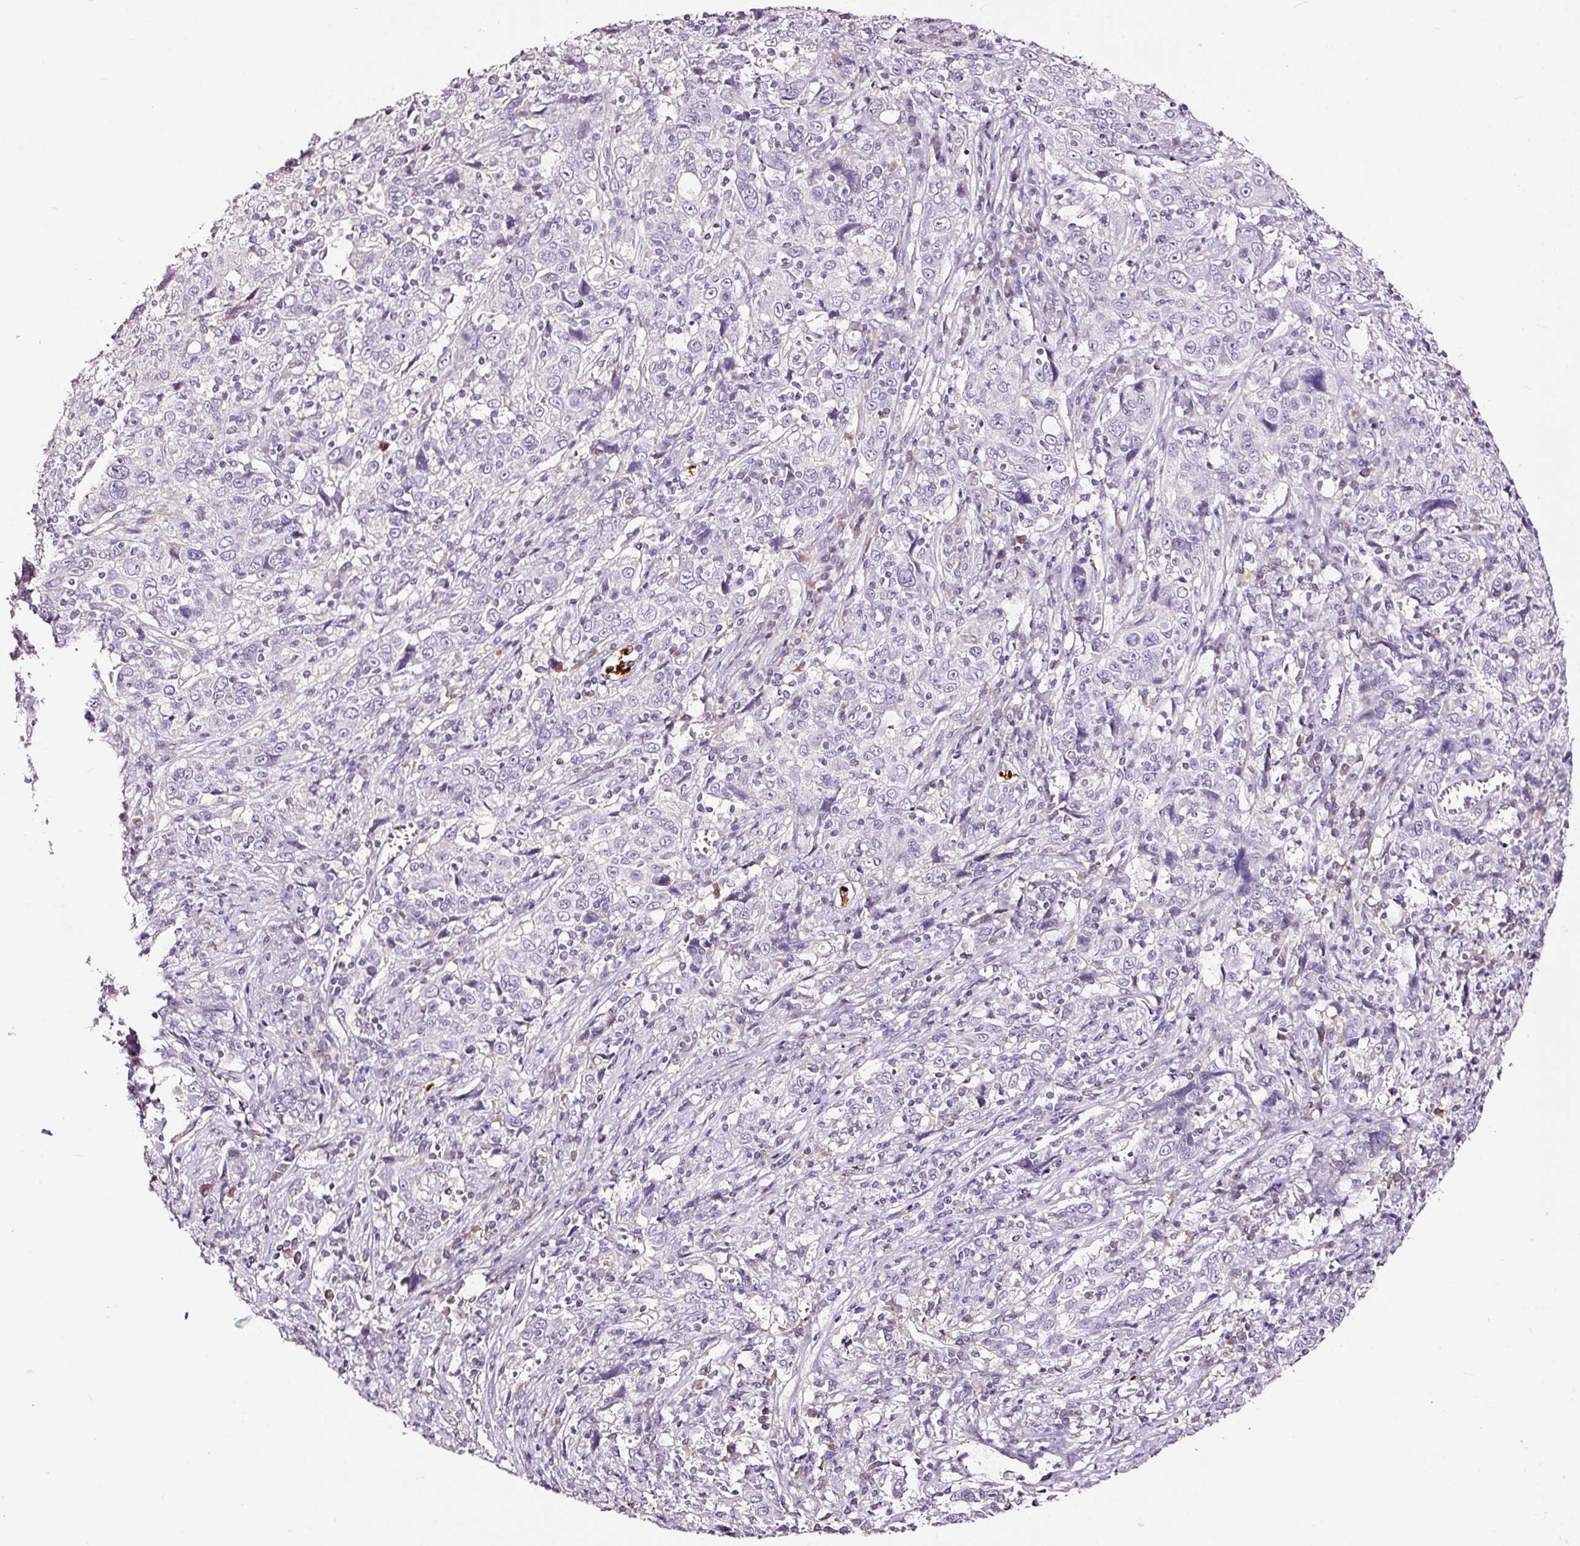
{"staining": {"intensity": "negative", "quantity": "none", "location": "none"}, "tissue": "cervical cancer", "cell_type": "Tumor cells", "image_type": "cancer", "snomed": [{"axis": "morphology", "description": "Squamous cell carcinoma, NOS"}, {"axis": "topography", "description": "Cervix"}], "caption": "Cervical squamous cell carcinoma was stained to show a protein in brown. There is no significant staining in tumor cells.", "gene": "LAMP3", "patient": {"sex": "female", "age": 46}}